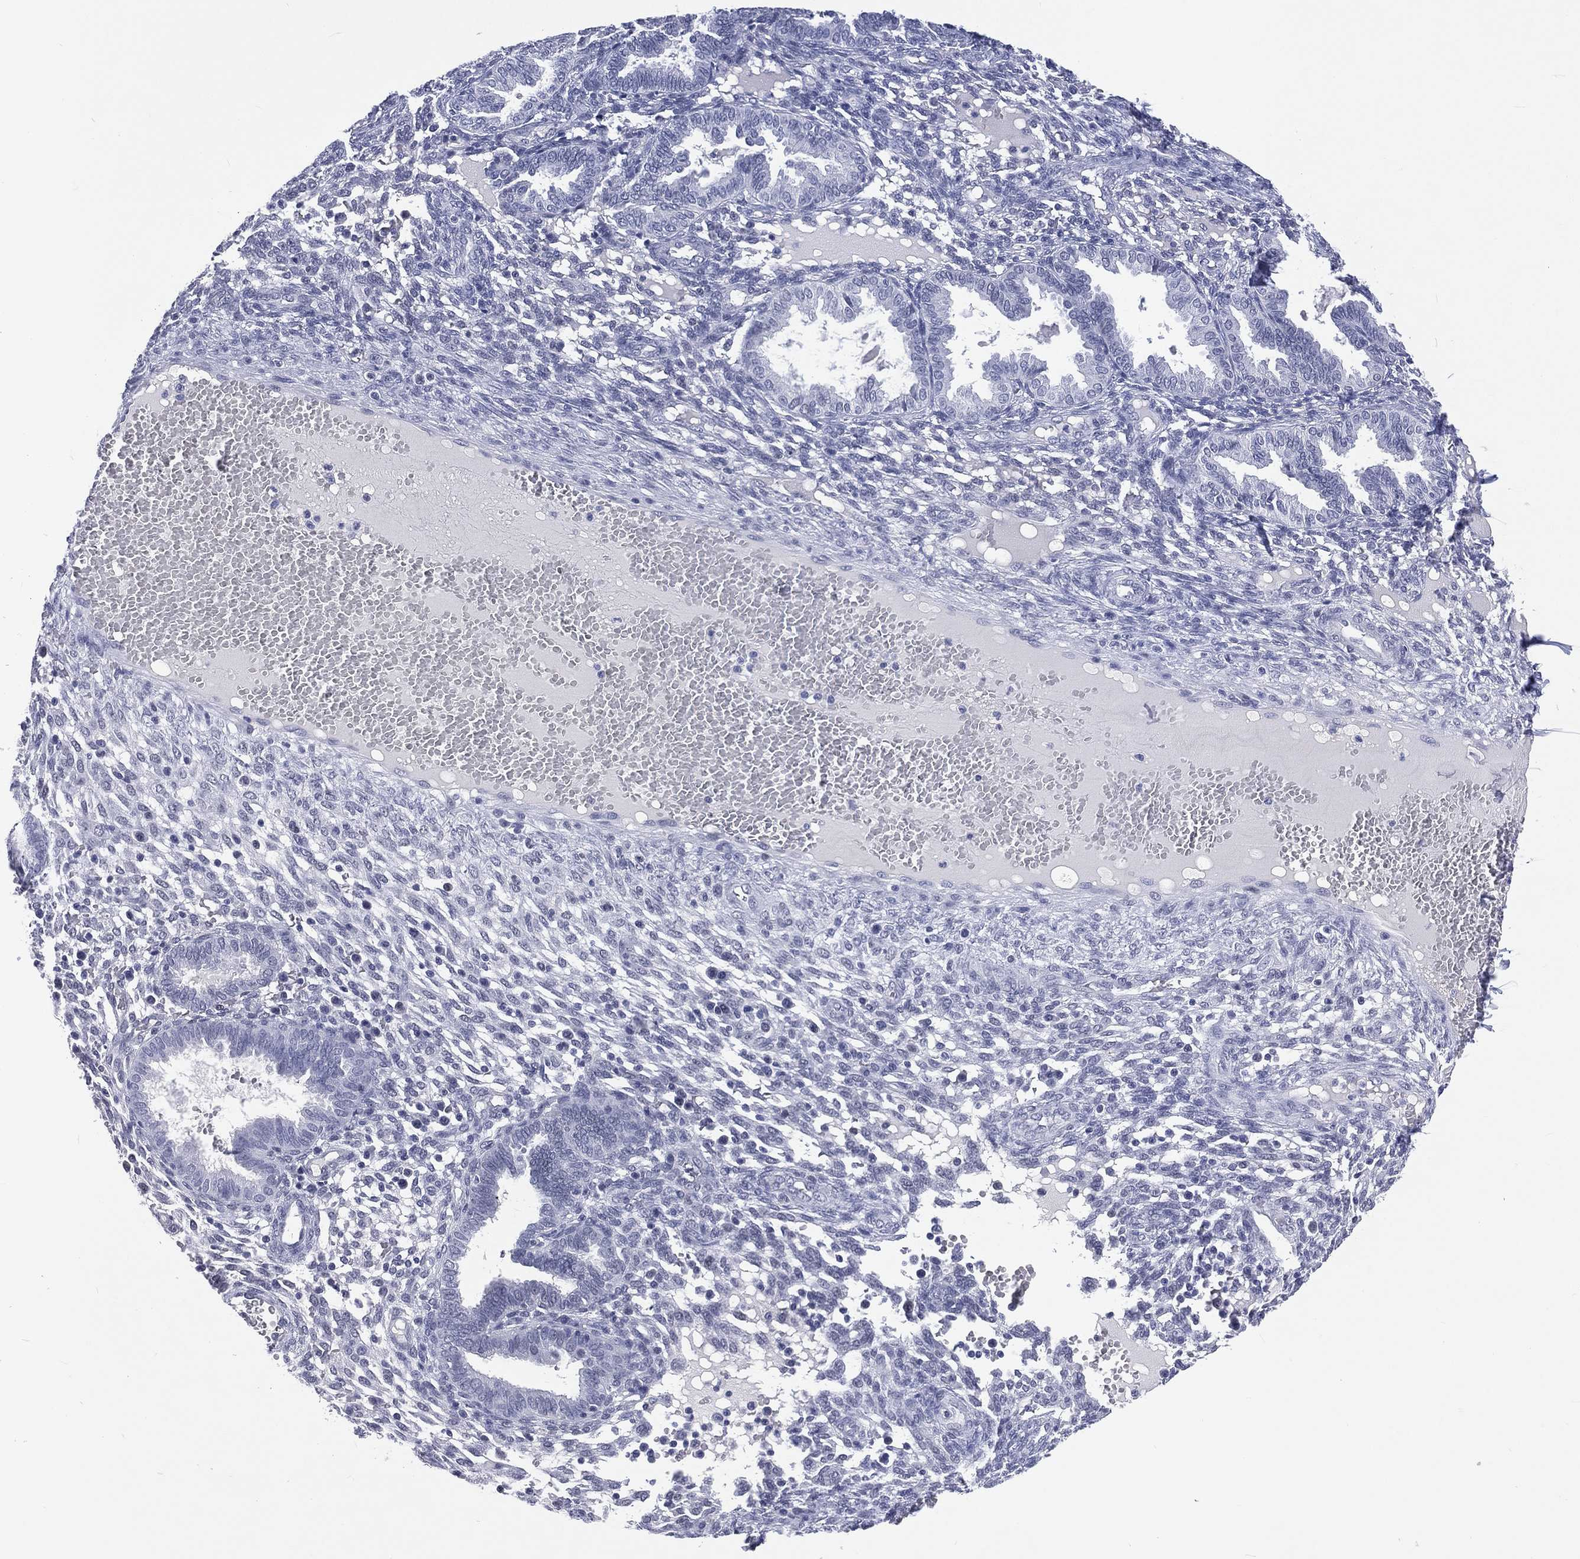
{"staining": {"intensity": "negative", "quantity": "none", "location": "none"}, "tissue": "endometrium", "cell_type": "Cells in endometrial stroma", "image_type": "normal", "snomed": [{"axis": "morphology", "description": "Normal tissue, NOS"}, {"axis": "topography", "description": "Endometrium"}], "caption": "Immunohistochemical staining of benign human endometrium shows no significant expression in cells in endometrial stroma. (DAB IHC, high magnification).", "gene": "SSX1", "patient": {"sex": "female", "age": 42}}